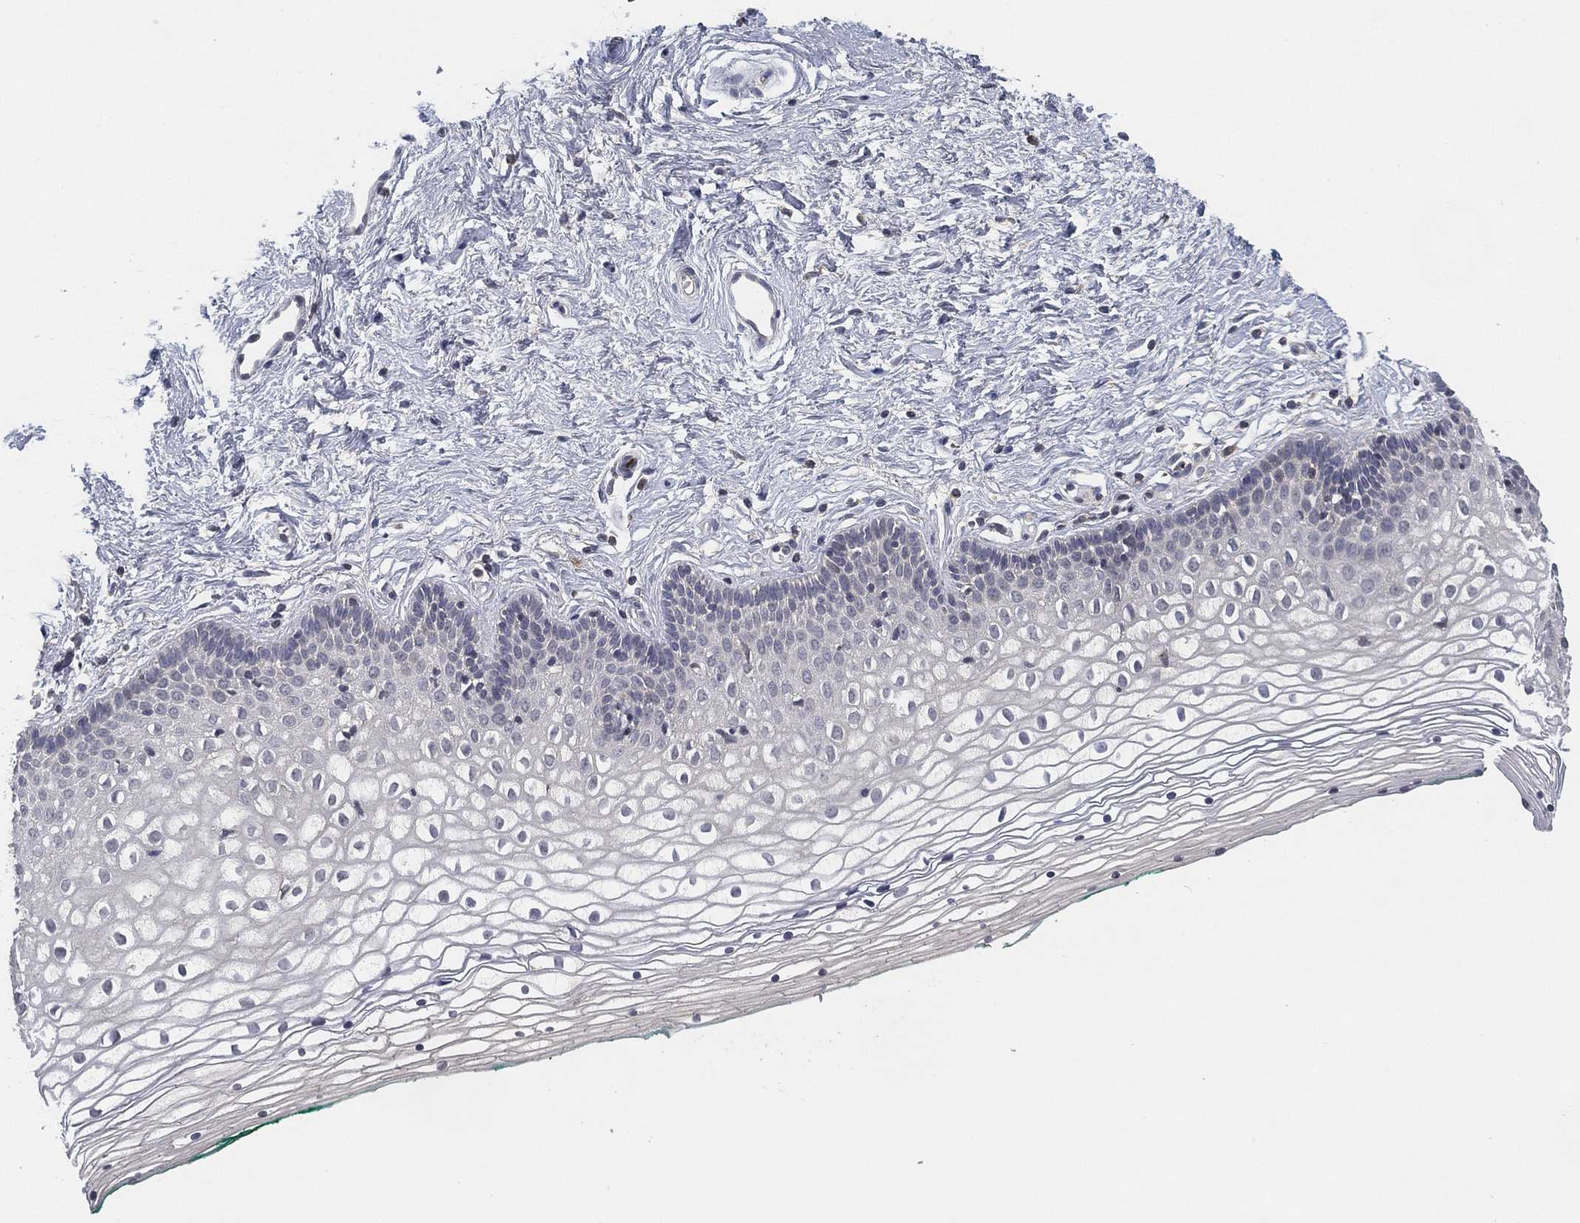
{"staining": {"intensity": "weak", "quantity": "25%-75%", "location": "nuclear"}, "tissue": "vagina", "cell_type": "Squamous epithelial cells", "image_type": "normal", "snomed": [{"axis": "morphology", "description": "Normal tissue, NOS"}, {"axis": "topography", "description": "Vagina"}], "caption": "The micrograph shows staining of unremarkable vagina, revealing weak nuclear protein positivity (brown color) within squamous epithelial cells.", "gene": "CFAP251", "patient": {"sex": "female", "age": 36}}